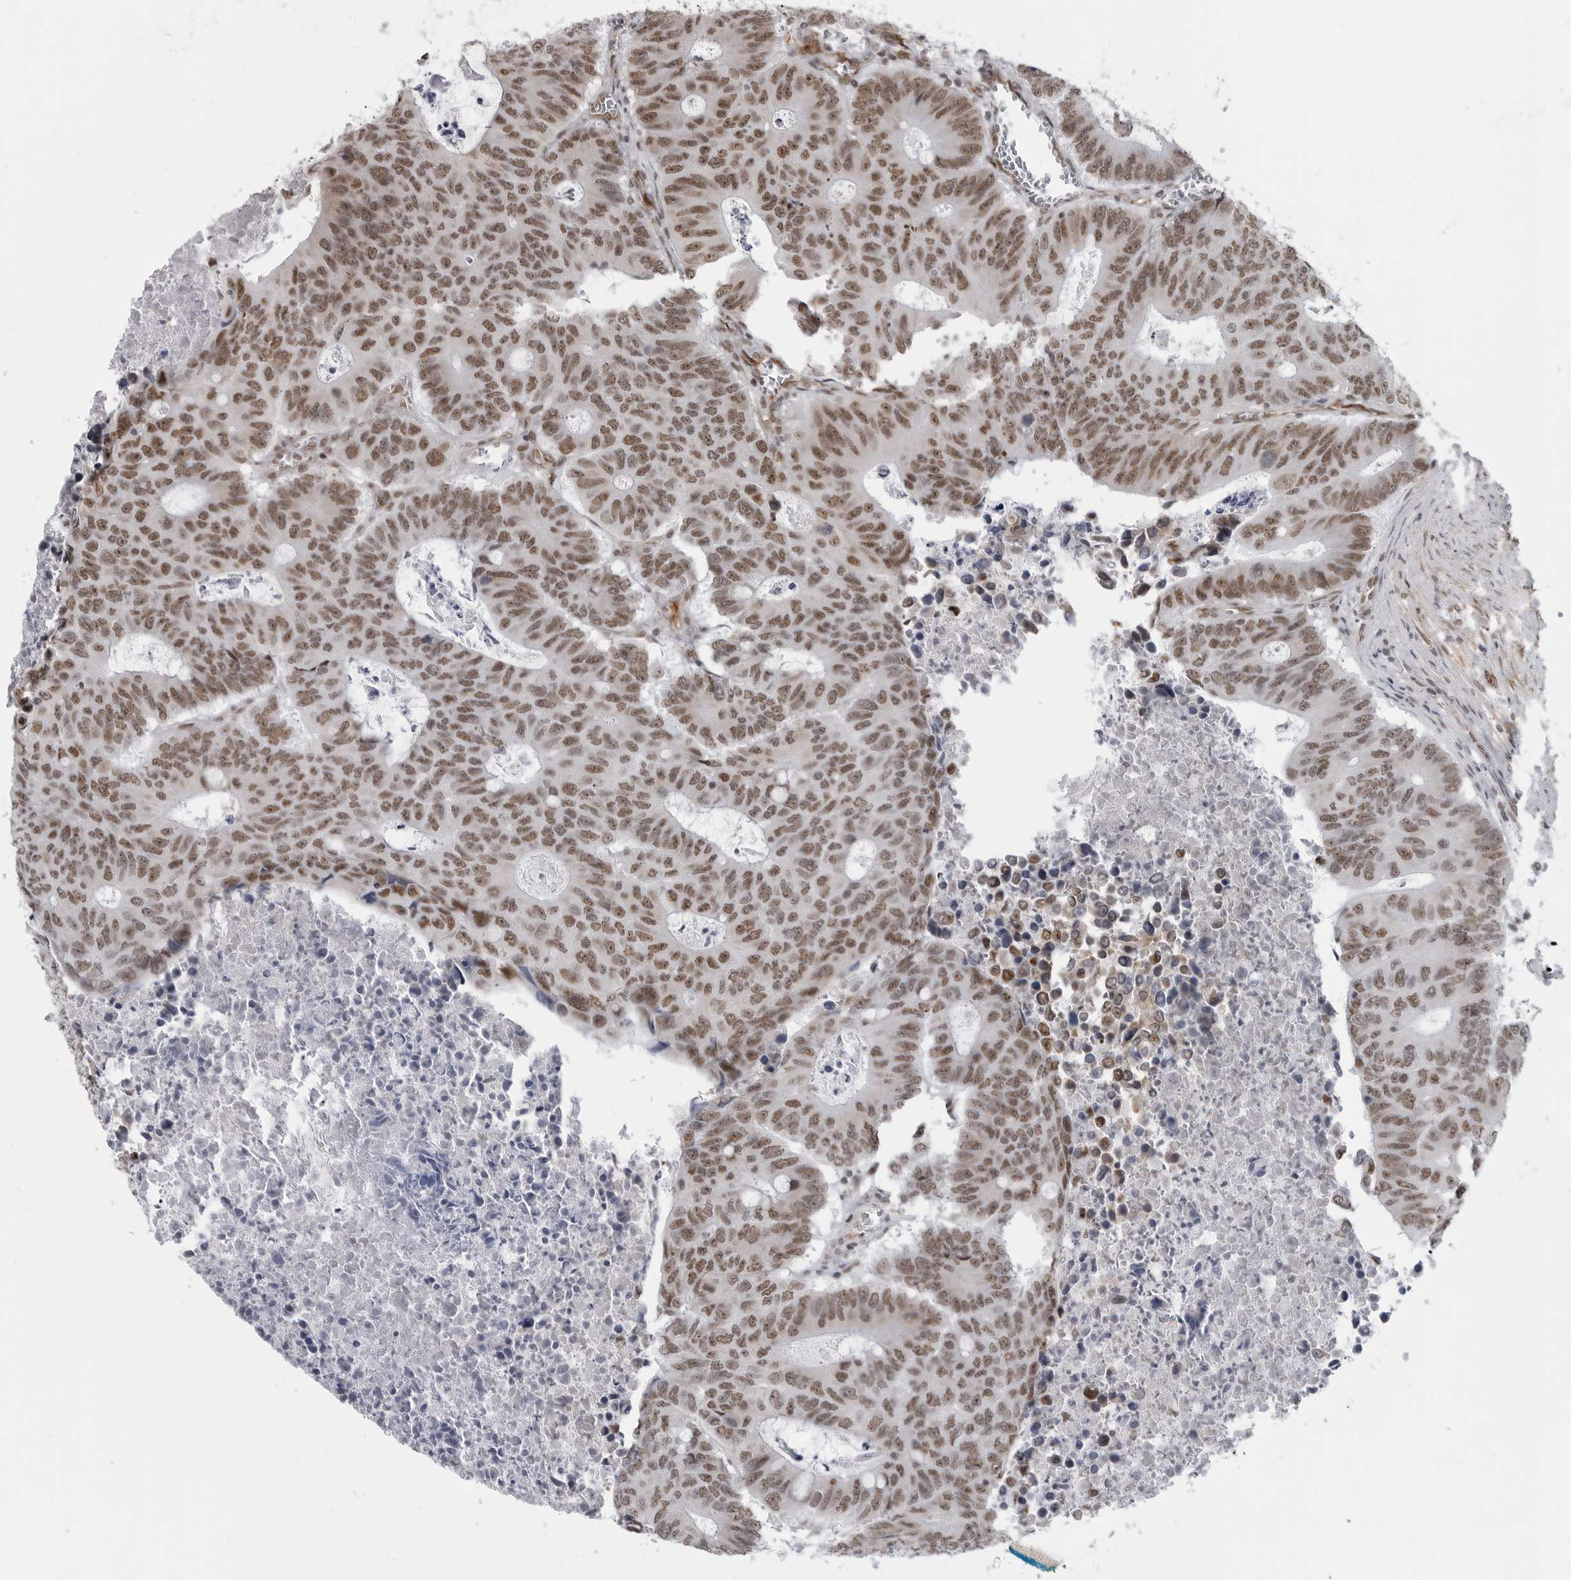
{"staining": {"intensity": "moderate", "quantity": ">75%", "location": "nuclear"}, "tissue": "colorectal cancer", "cell_type": "Tumor cells", "image_type": "cancer", "snomed": [{"axis": "morphology", "description": "Adenocarcinoma, NOS"}, {"axis": "topography", "description": "Colon"}], "caption": "Immunohistochemistry of adenocarcinoma (colorectal) exhibits medium levels of moderate nuclear staining in approximately >75% of tumor cells. The staining was performed using DAB (3,3'-diaminobenzidine), with brown indicating positive protein expression. Nuclei are stained blue with hematoxylin.", "gene": "RNF26", "patient": {"sex": "male", "age": 87}}